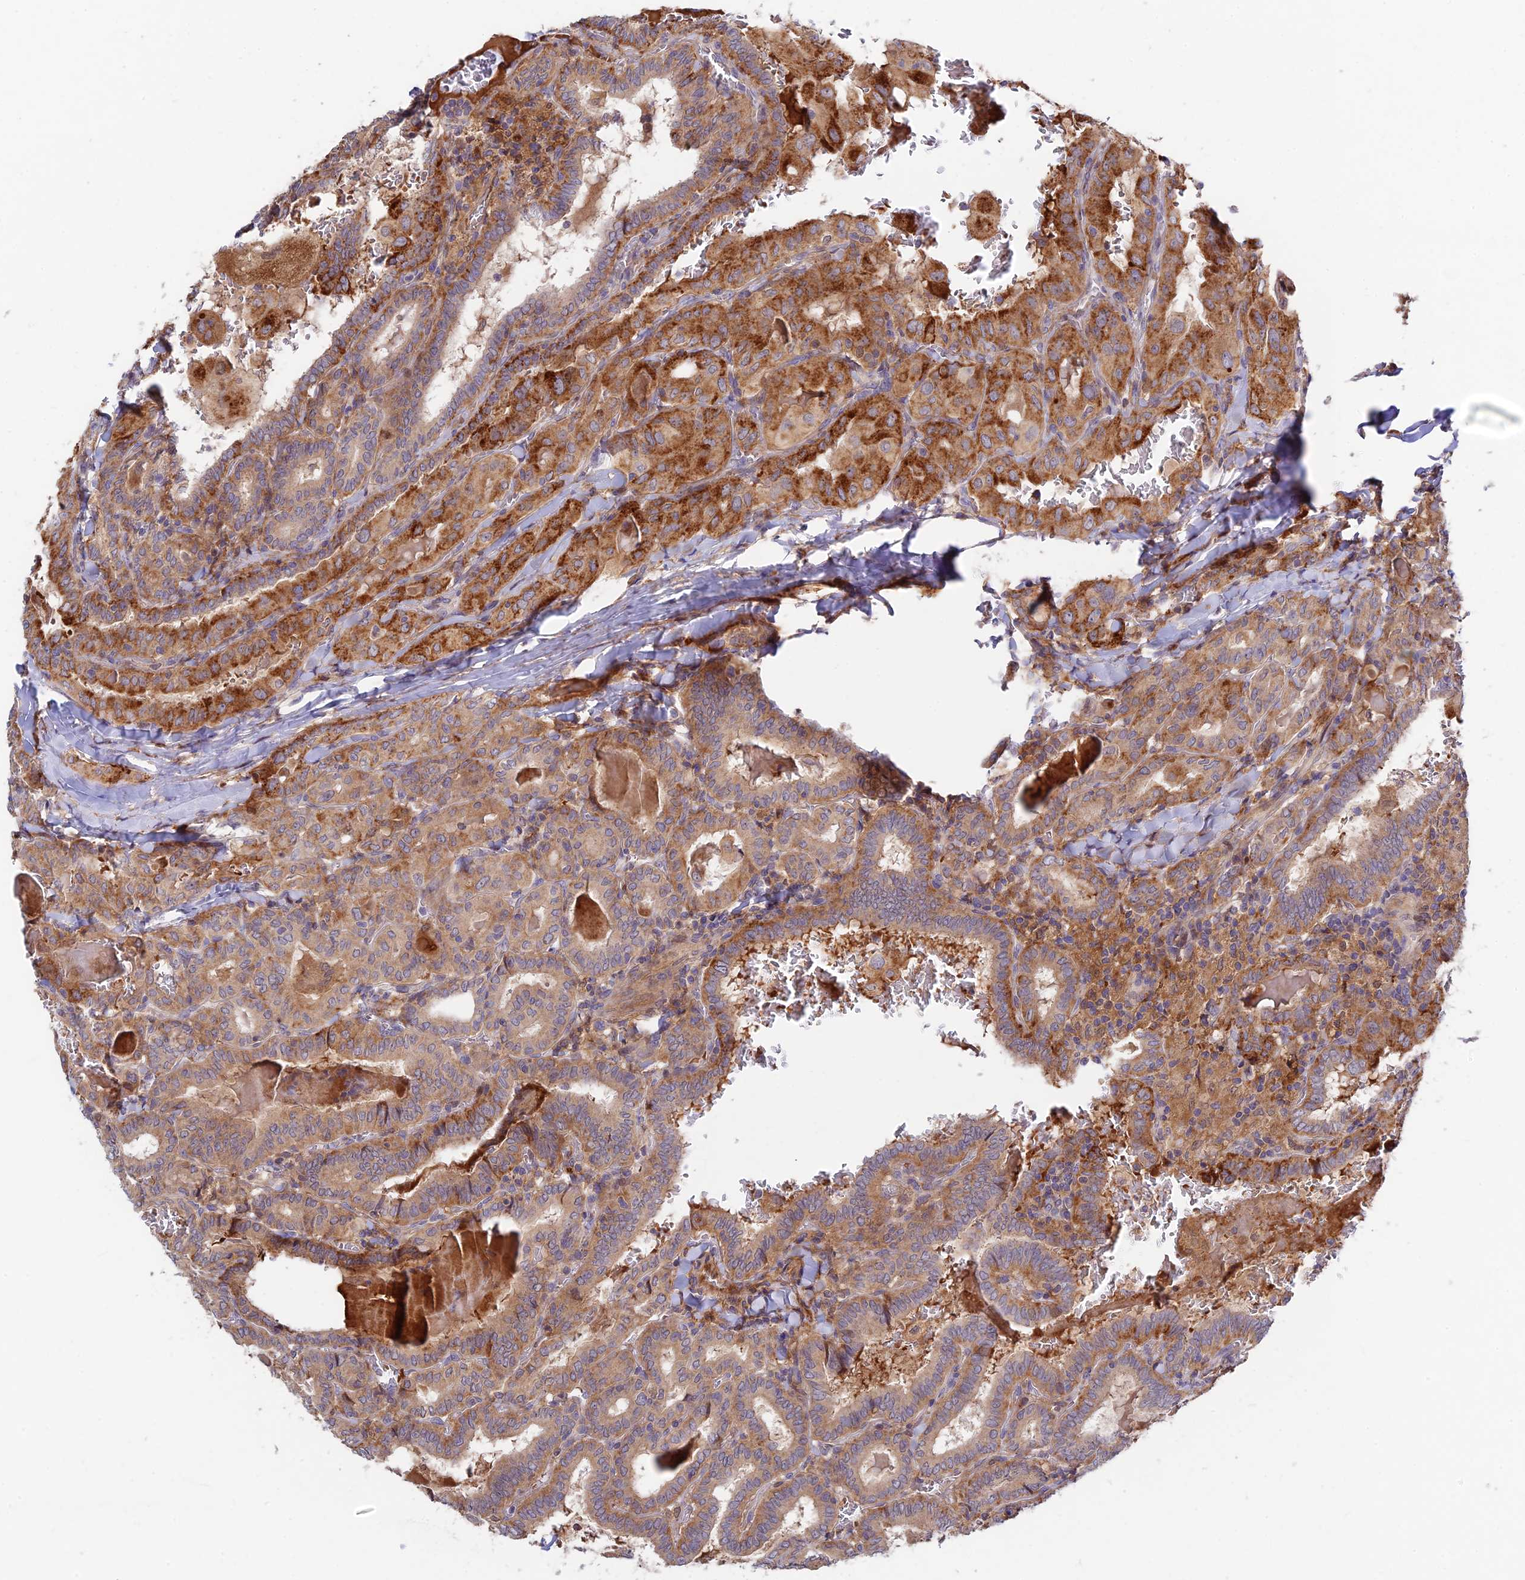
{"staining": {"intensity": "moderate", "quantity": ">75%", "location": "cytoplasmic/membranous"}, "tissue": "thyroid cancer", "cell_type": "Tumor cells", "image_type": "cancer", "snomed": [{"axis": "morphology", "description": "Papillary adenocarcinoma, NOS"}, {"axis": "topography", "description": "Thyroid gland"}], "caption": "A medium amount of moderate cytoplasmic/membranous expression is identified in about >75% of tumor cells in papillary adenocarcinoma (thyroid) tissue.", "gene": "FUOM", "patient": {"sex": "female", "age": 72}}